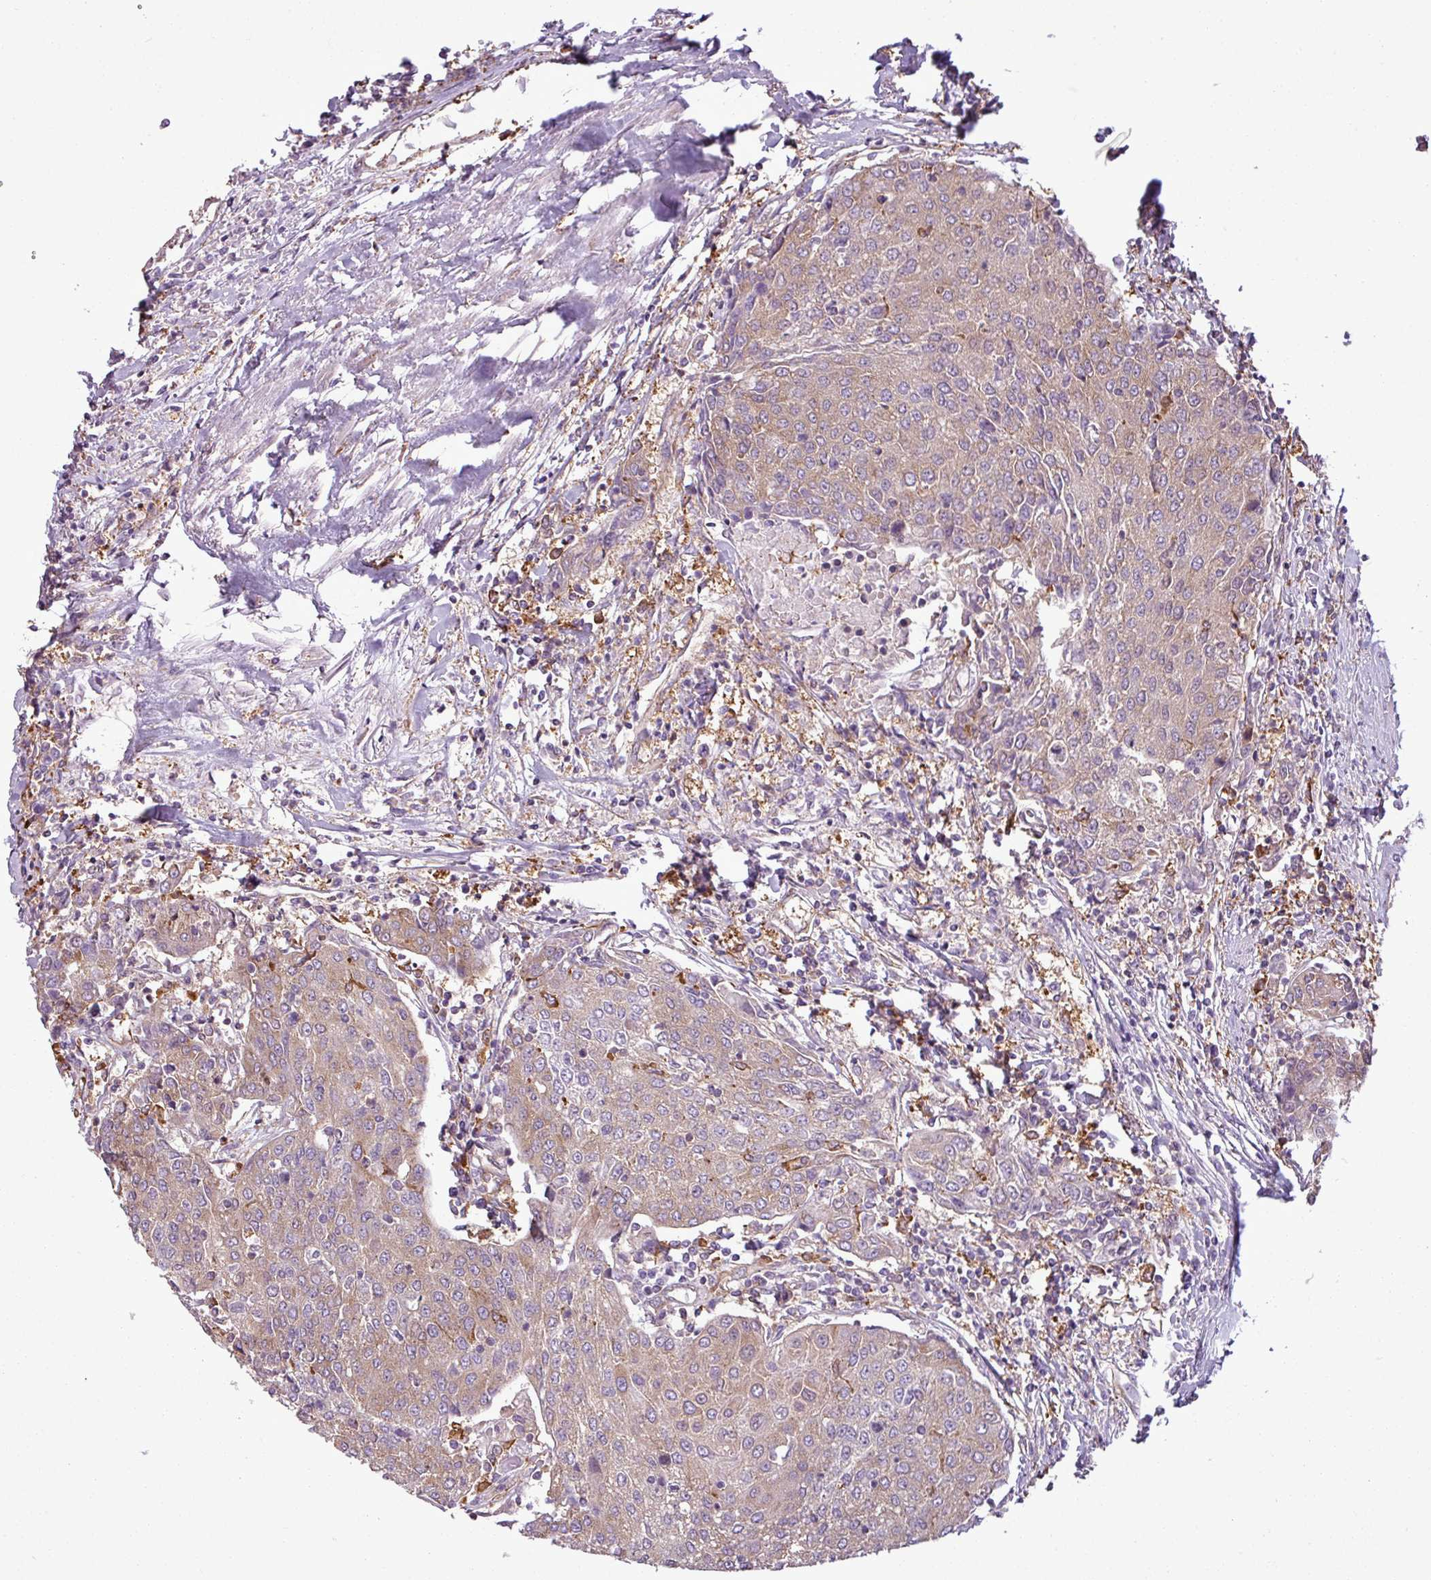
{"staining": {"intensity": "negative", "quantity": "none", "location": "none"}, "tissue": "urothelial cancer", "cell_type": "Tumor cells", "image_type": "cancer", "snomed": [{"axis": "morphology", "description": "Urothelial carcinoma, High grade"}, {"axis": "topography", "description": "Urinary bladder"}], "caption": "Photomicrograph shows no significant protein positivity in tumor cells of urothelial cancer. (Brightfield microscopy of DAB (3,3'-diaminobenzidine) immunohistochemistry (IHC) at high magnification).", "gene": "PACSIN2", "patient": {"sex": "female", "age": 85}}